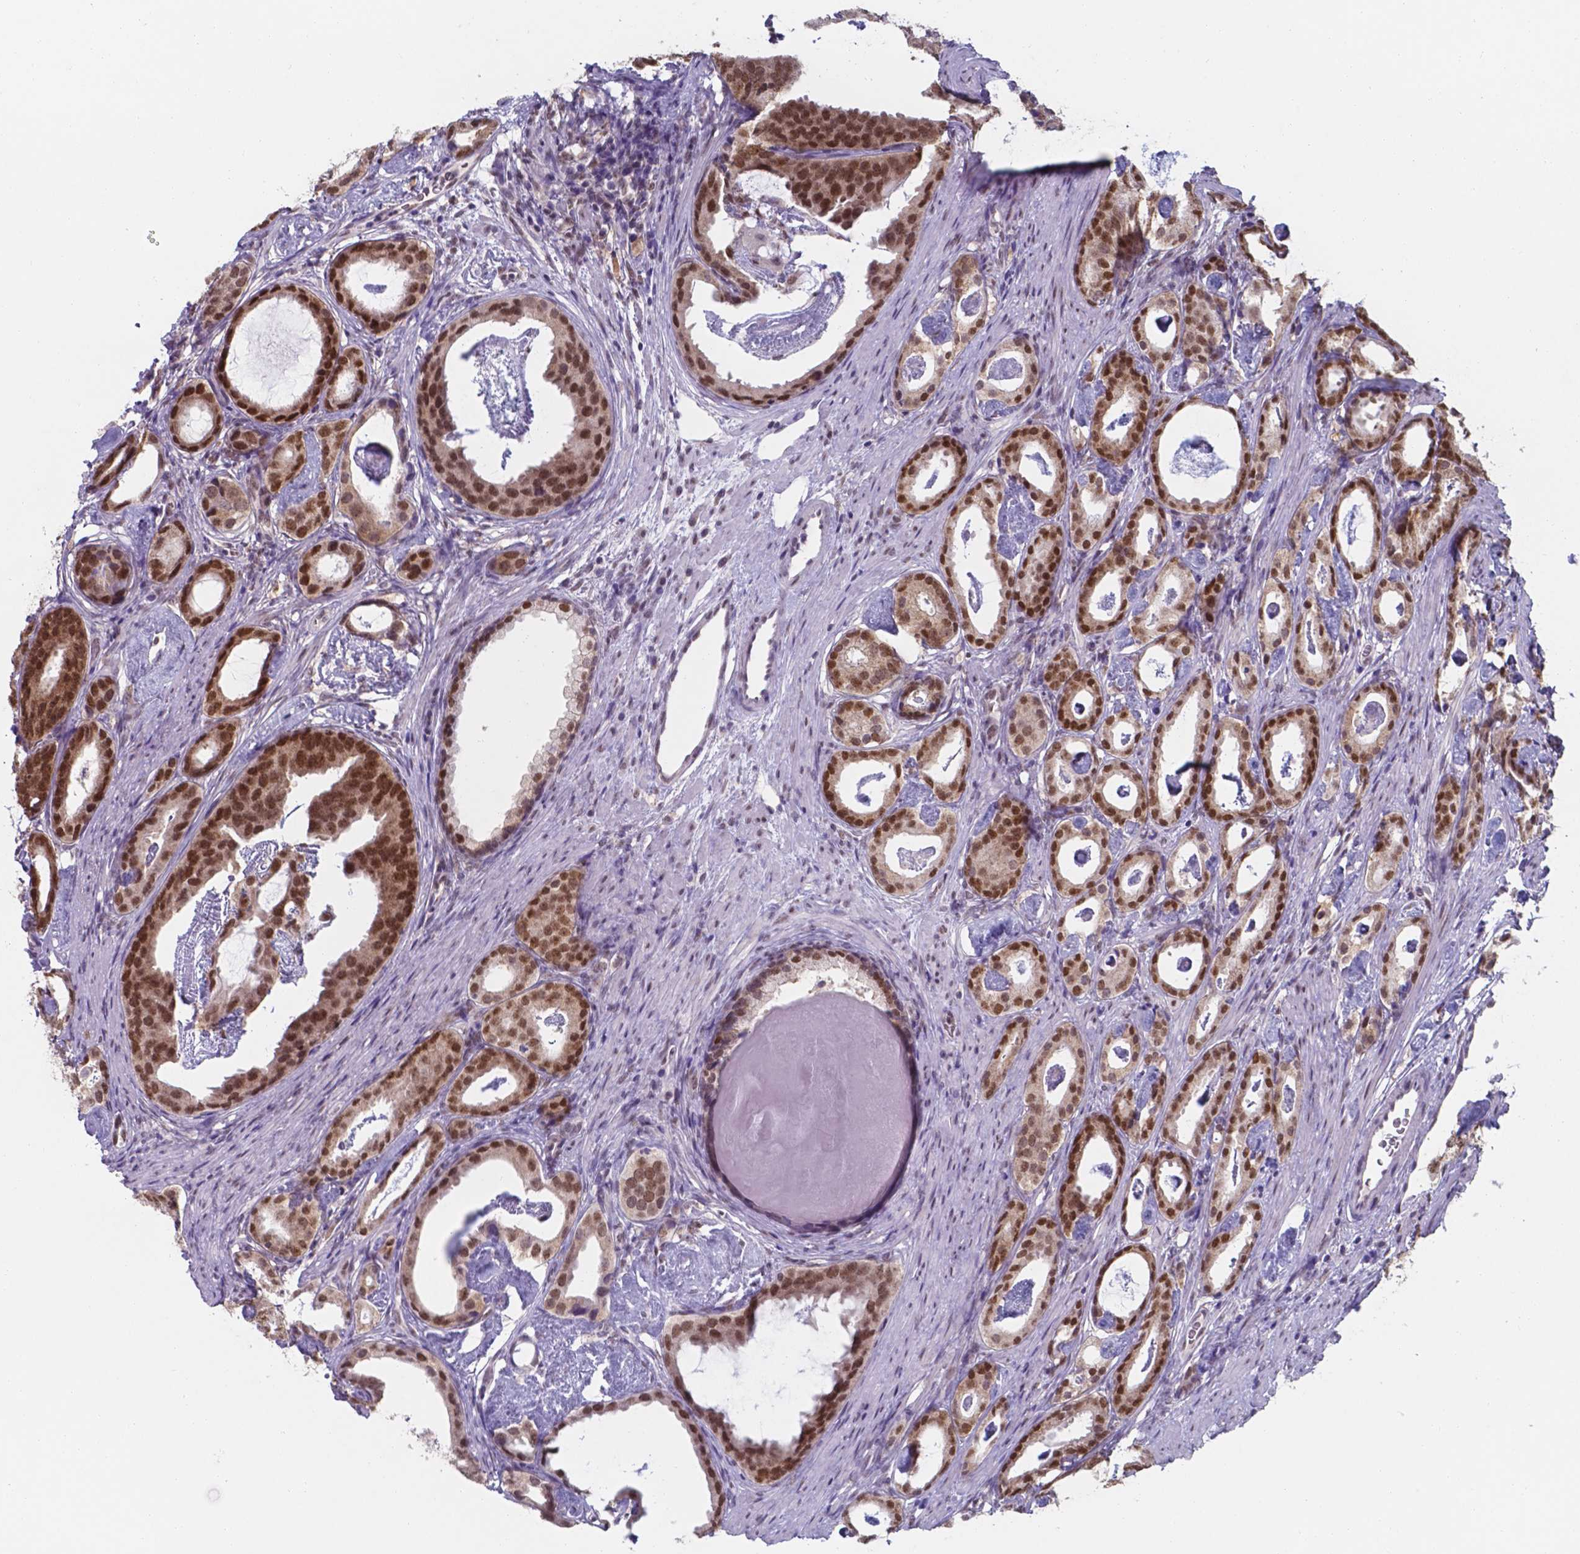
{"staining": {"intensity": "strong", "quantity": ">75%", "location": "nuclear"}, "tissue": "prostate cancer", "cell_type": "Tumor cells", "image_type": "cancer", "snomed": [{"axis": "morphology", "description": "Adenocarcinoma, Low grade"}, {"axis": "topography", "description": "Prostate and seminal vesicle, NOS"}], "caption": "Prostate cancer was stained to show a protein in brown. There is high levels of strong nuclear positivity in approximately >75% of tumor cells.", "gene": "UBE2E2", "patient": {"sex": "male", "age": 71}}